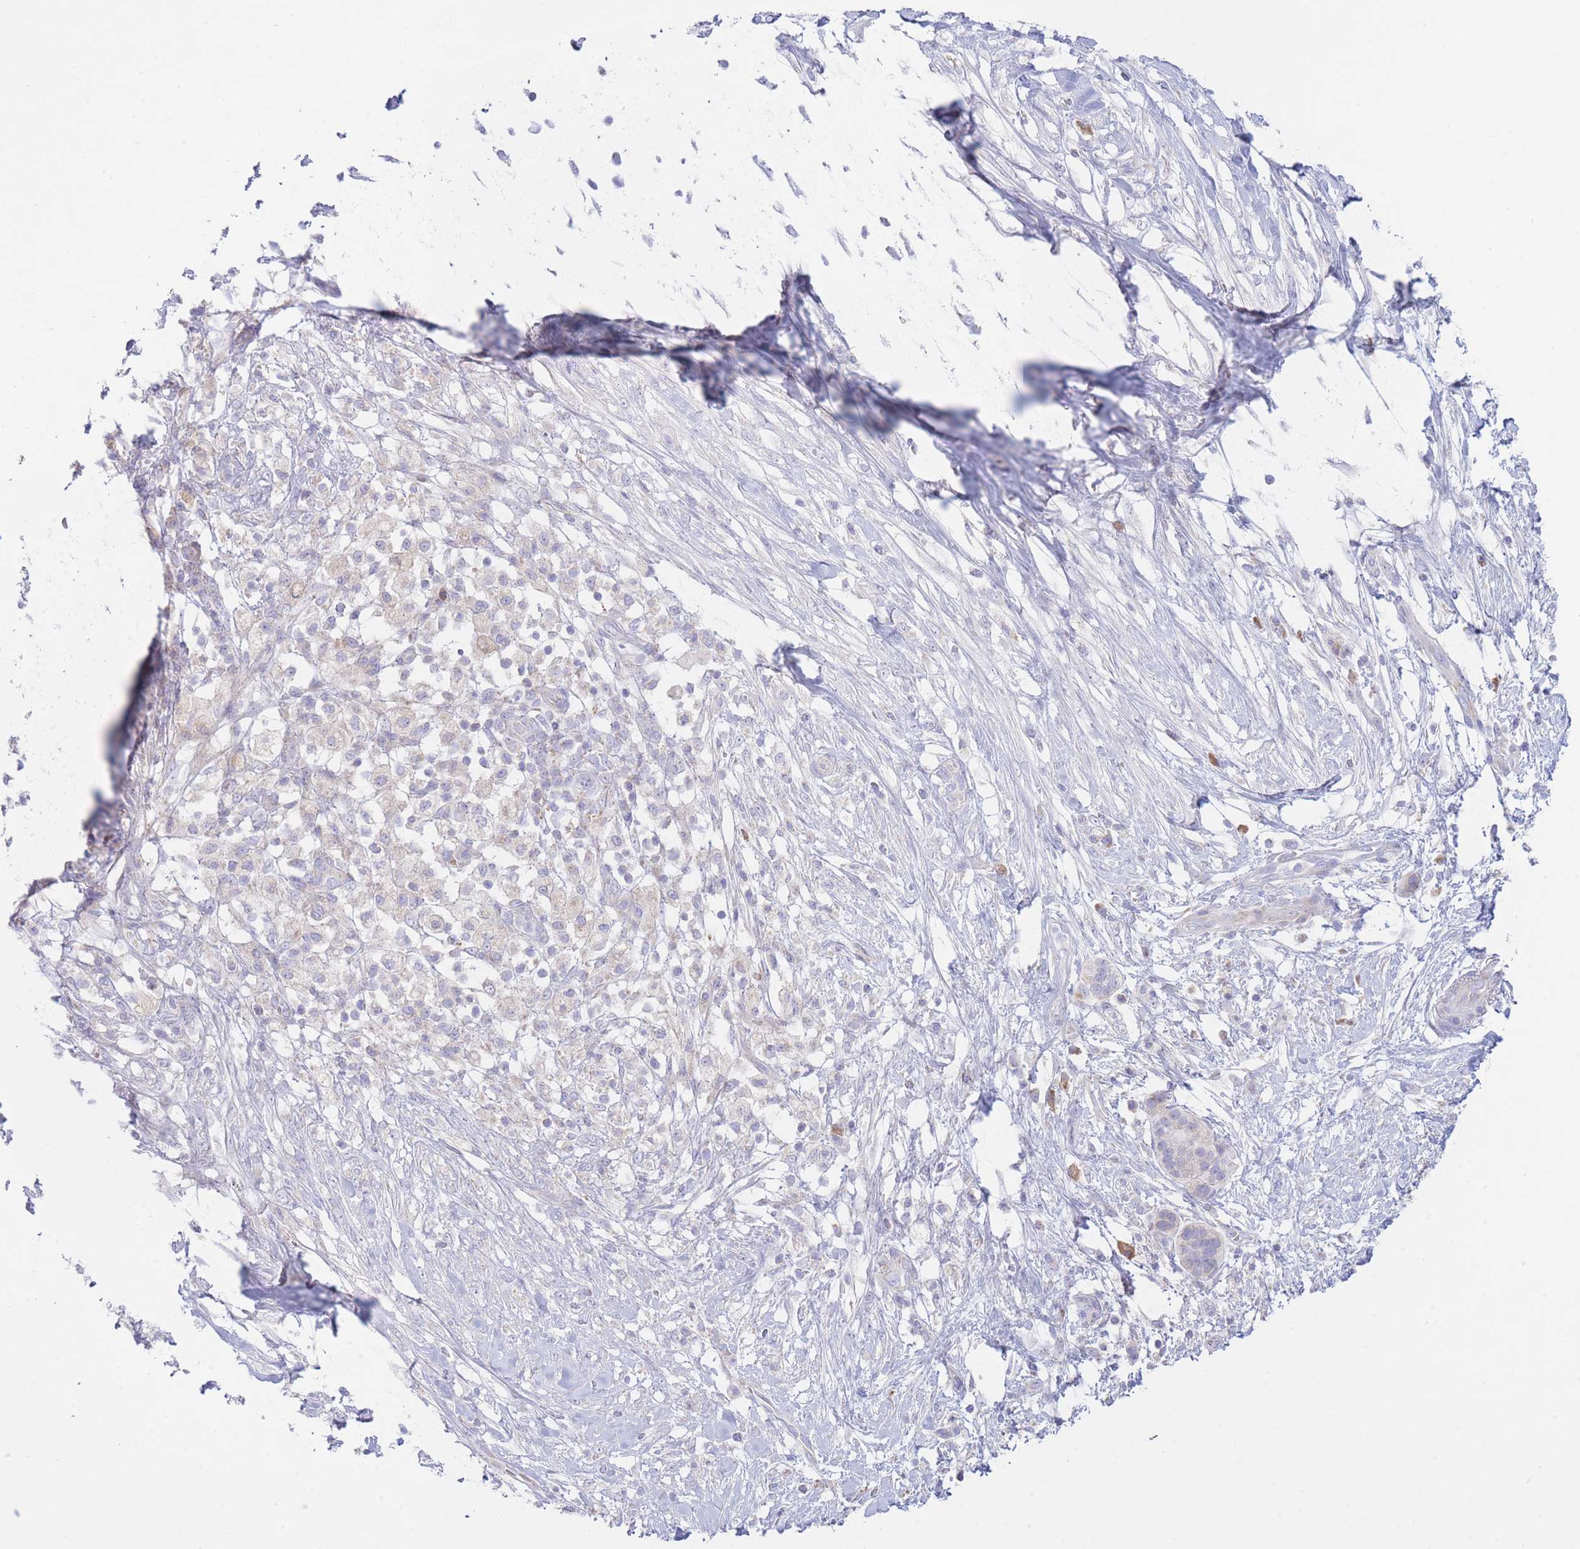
{"staining": {"intensity": "negative", "quantity": "none", "location": "none"}, "tissue": "pancreatic cancer", "cell_type": "Tumor cells", "image_type": "cancer", "snomed": [{"axis": "morphology", "description": "Adenocarcinoma, NOS"}, {"axis": "topography", "description": "Pancreas"}], "caption": "Tumor cells are negative for brown protein staining in pancreatic cancer (adenocarcinoma). (Immunohistochemistry (ihc), brightfield microscopy, high magnification).", "gene": "NANP", "patient": {"sex": "female", "age": 72}}